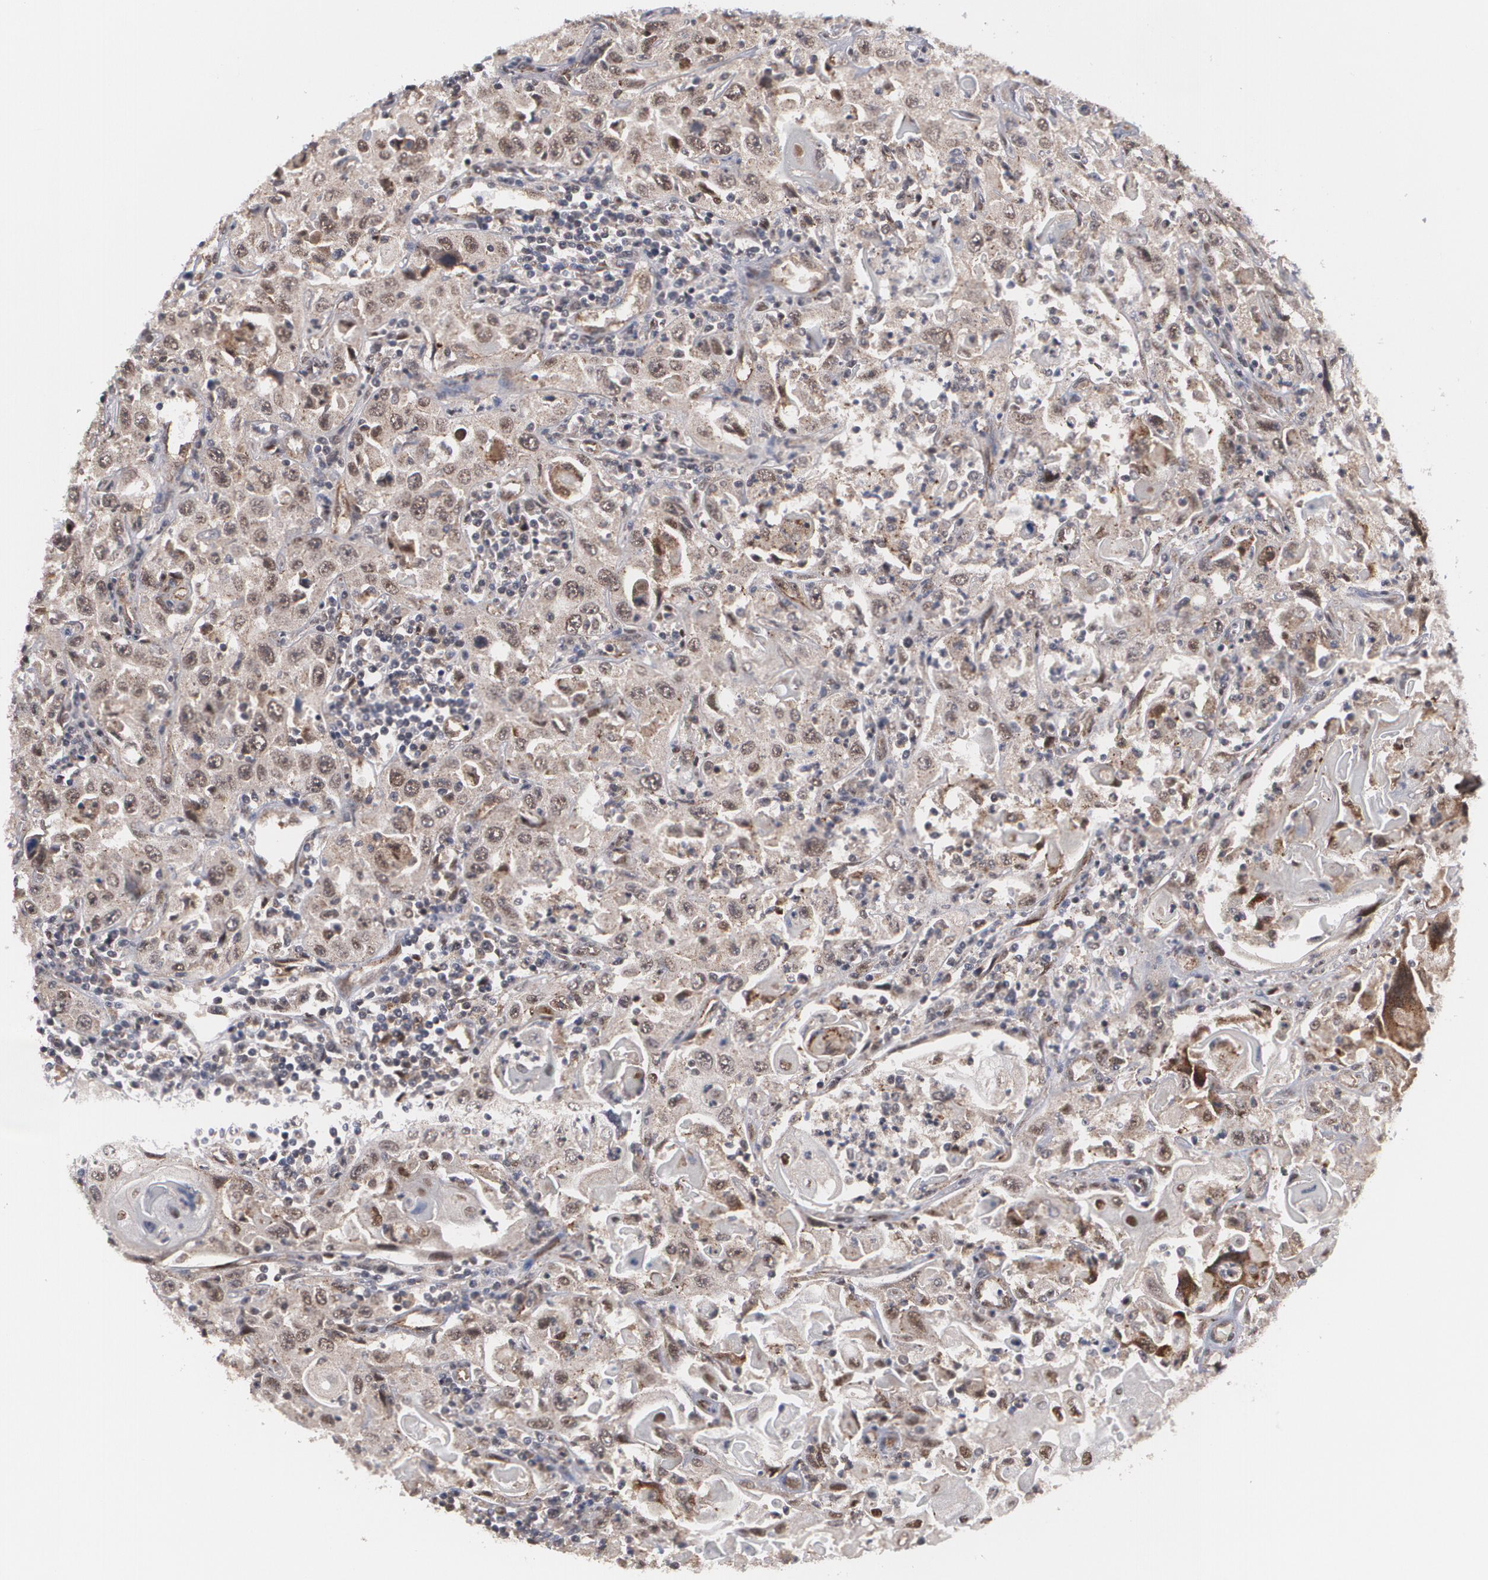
{"staining": {"intensity": "strong", "quantity": ">75%", "location": "nuclear"}, "tissue": "head and neck cancer", "cell_type": "Tumor cells", "image_type": "cancer", "snomed": [{"axis": "morphology", "description": "Squamous cell carcinoma, NOS"}, {"axis": "topography", "description": "Oral tissue"}, {"axis": "topography", "description": "Head-Neck"}], "caption": "Head and neck cancer (squamous cell carcinoma) stained with immunohistochemistry shows strong nuclear staining in about >75% of tumor cells.", "gene": "INTS6", "patient": {"sex": "female", "age": 76}}